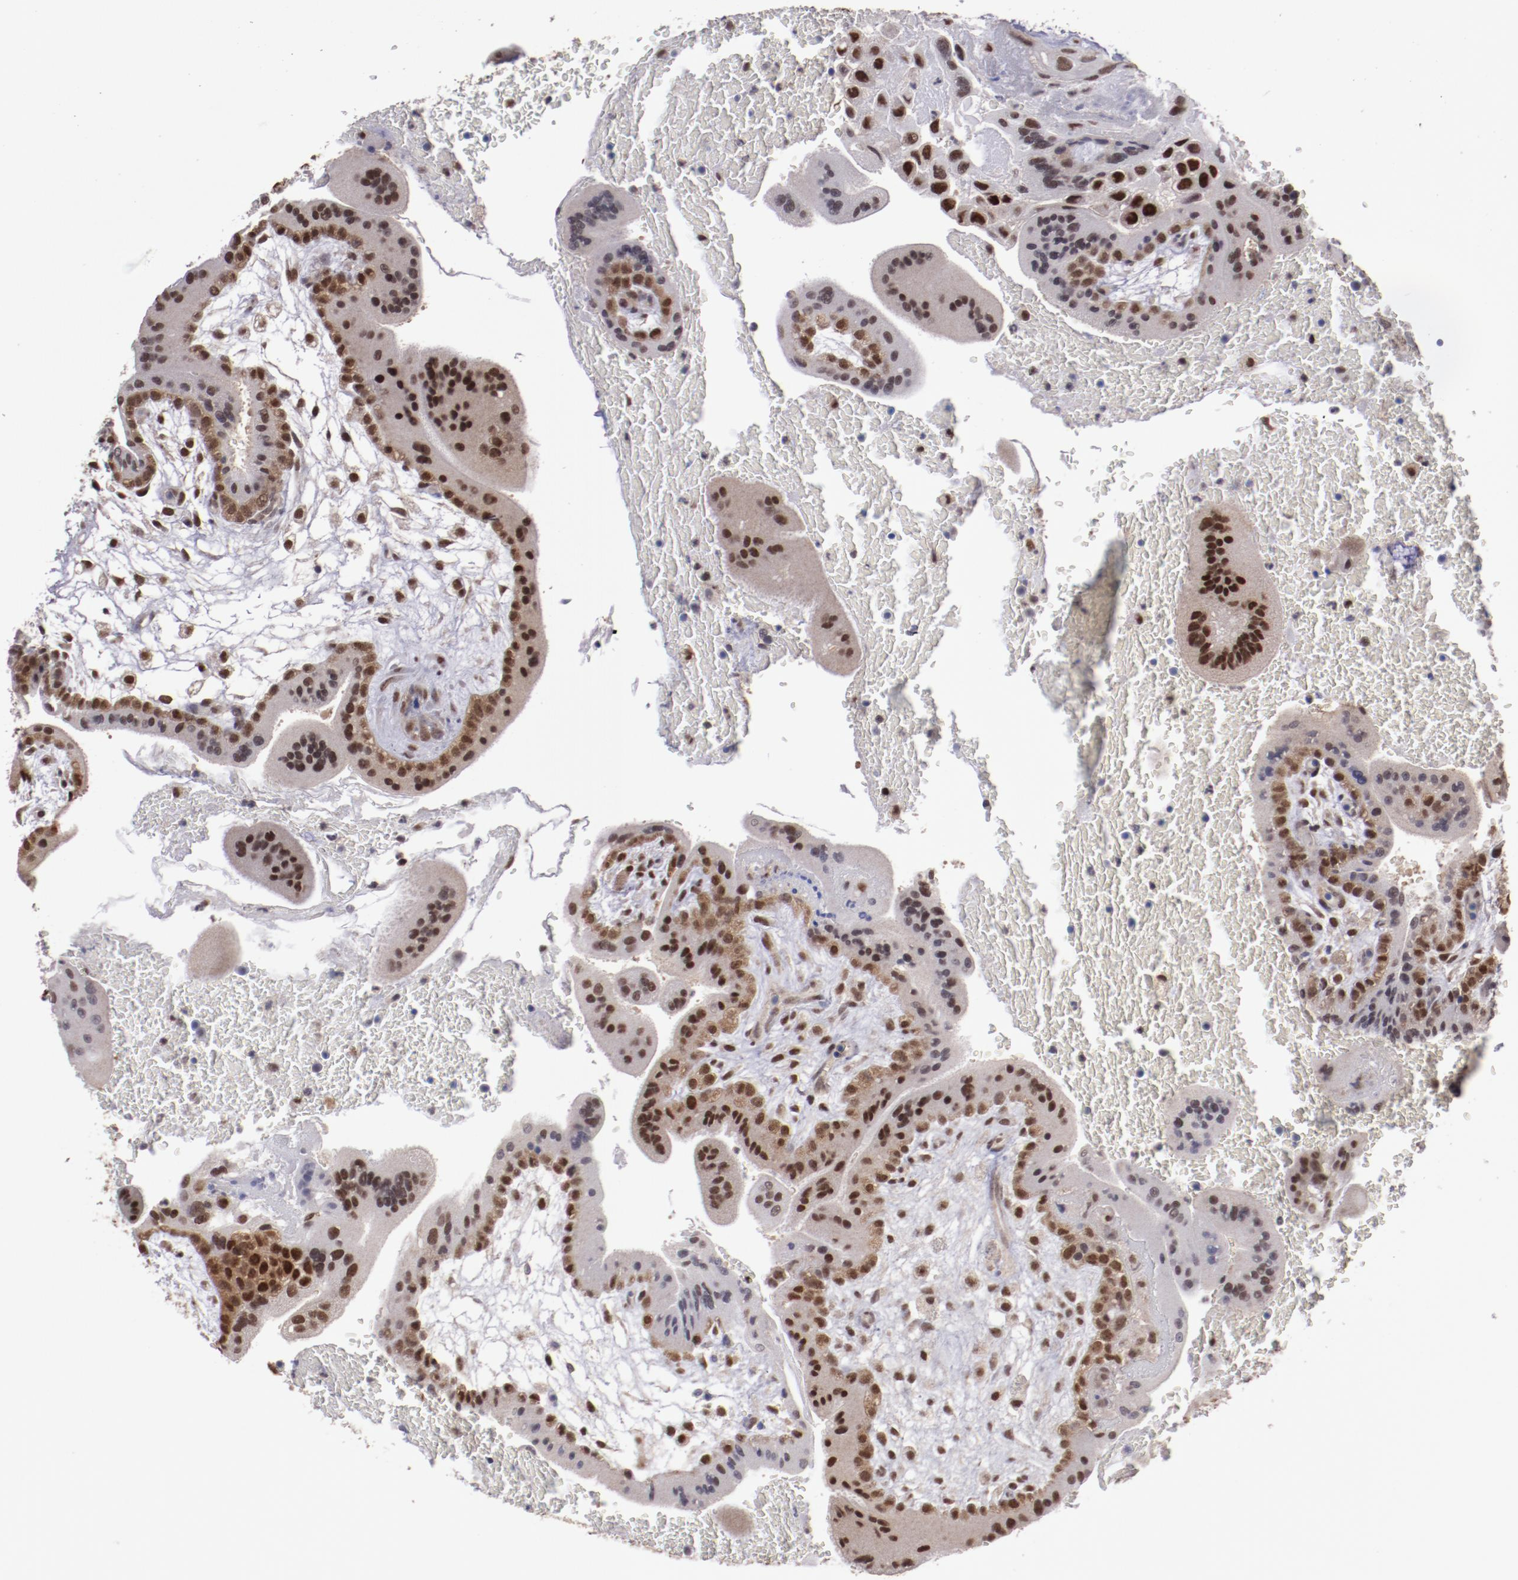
{"staining": {"intensity": "strong", "quantity": ">75%", "location": "nuclear"}, "tissue": "placenta", "cell_type": "Decidual cells", "image_type": "normal", "snomed": [{"axis": "morphology", "description": "Normal tissue, NOS"}, {"axis": "topography", "description": "Placenta"}], "caption": "Decidual cells demonstrate high levels of strong nuclear staining in approximately >75% of cells in normal placenta. Nuclei are stained in blue.", "gene": "ARNT", "patient": {"sex": "female", "age": 35}}